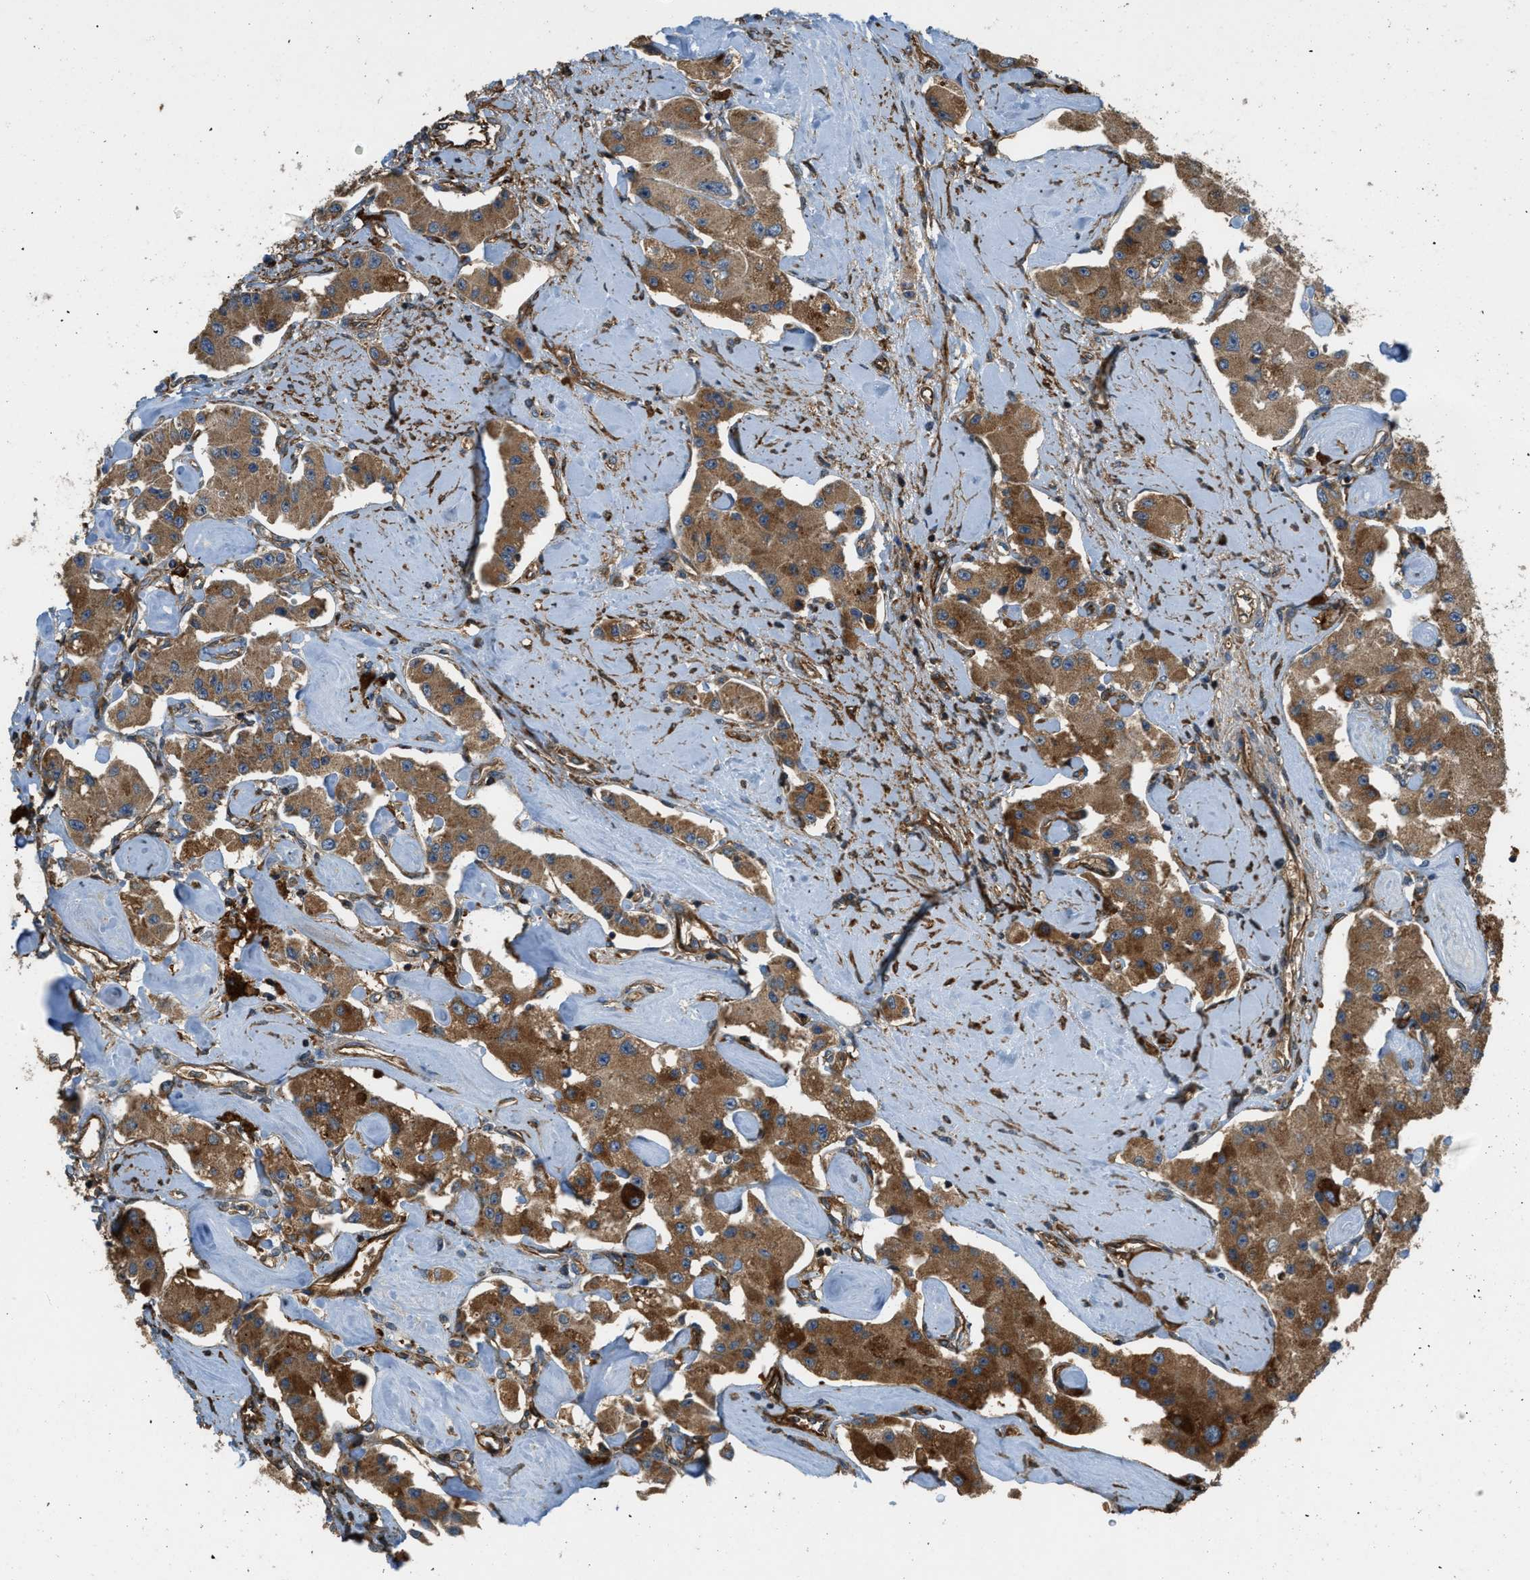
{"staining": {"intensity": "moderate", "quantity": ">75%", "location": "cytoplasmic/membranous"}, "tissue": "carcinoid", "cell_type": "Tumor cells", "image_type": "cancer", "snomed": [{"axis": "morphology", "description": "Carcinoid, malignant, NOS"}, {"axis": "topography", "description": "Pancreas"}], "caption": "Moderate cytoplasmic/membranous expression is appreciated in about >75% of tumor cells in carcinoid.", "gene": "BAG4", "patient": {"sex": "male", "age": 41}}